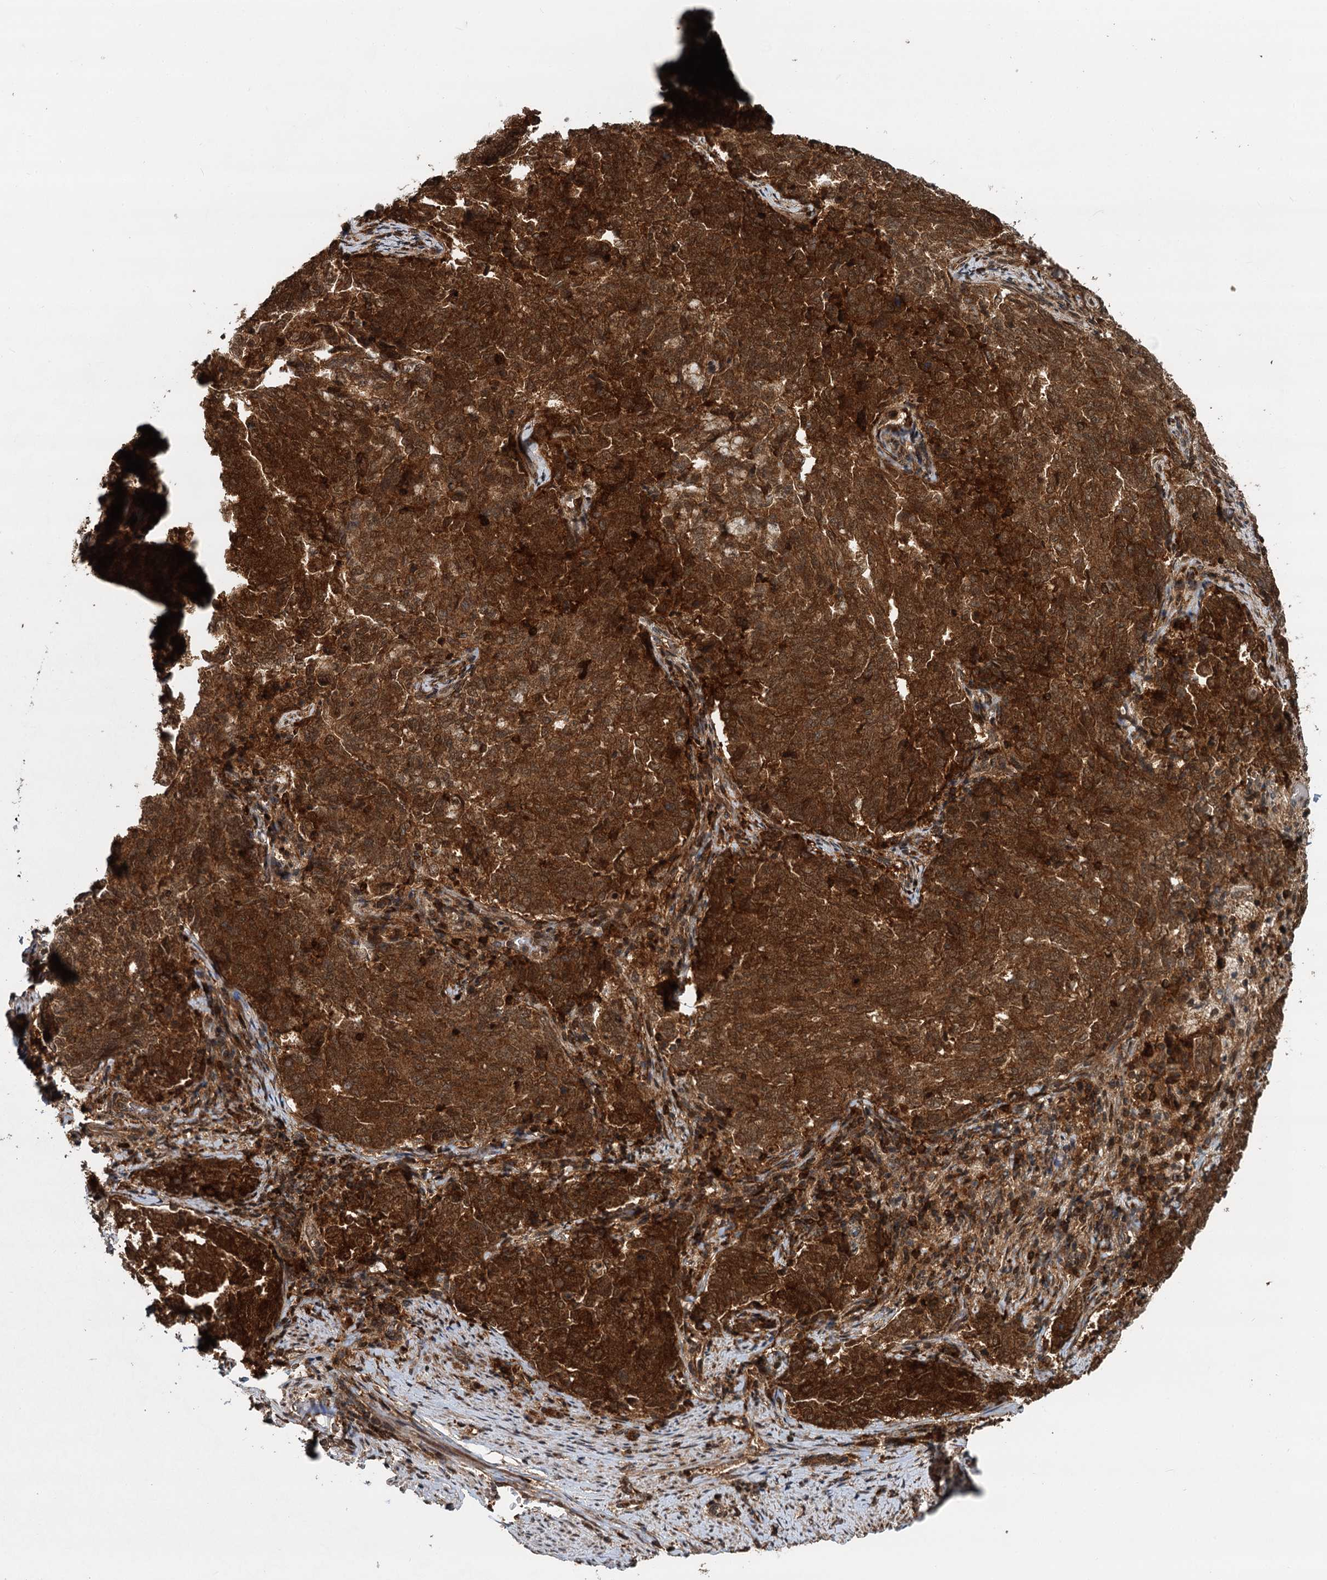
{"staining": {"intensity": "moderate", "quantity": ">75%", "location": "cytoplasmic/membranous"}, "tissue": "endometrial cancer", "cell_type": "Tumor cells", "image_type": "cancer", "snomed": [{"axis": "morphology", "description": "Adenocarcinoma, NOS"}, {"axis": "topography", "description": "Endometrium"}], "caption": "This is a histology image of IHC staining of endometrial cancer, which shows moderate positivity in the cytoplasmic/membranous of tumor cells.", "gene": "STUB1", "patient": {"sex": "female", "age": 80}}